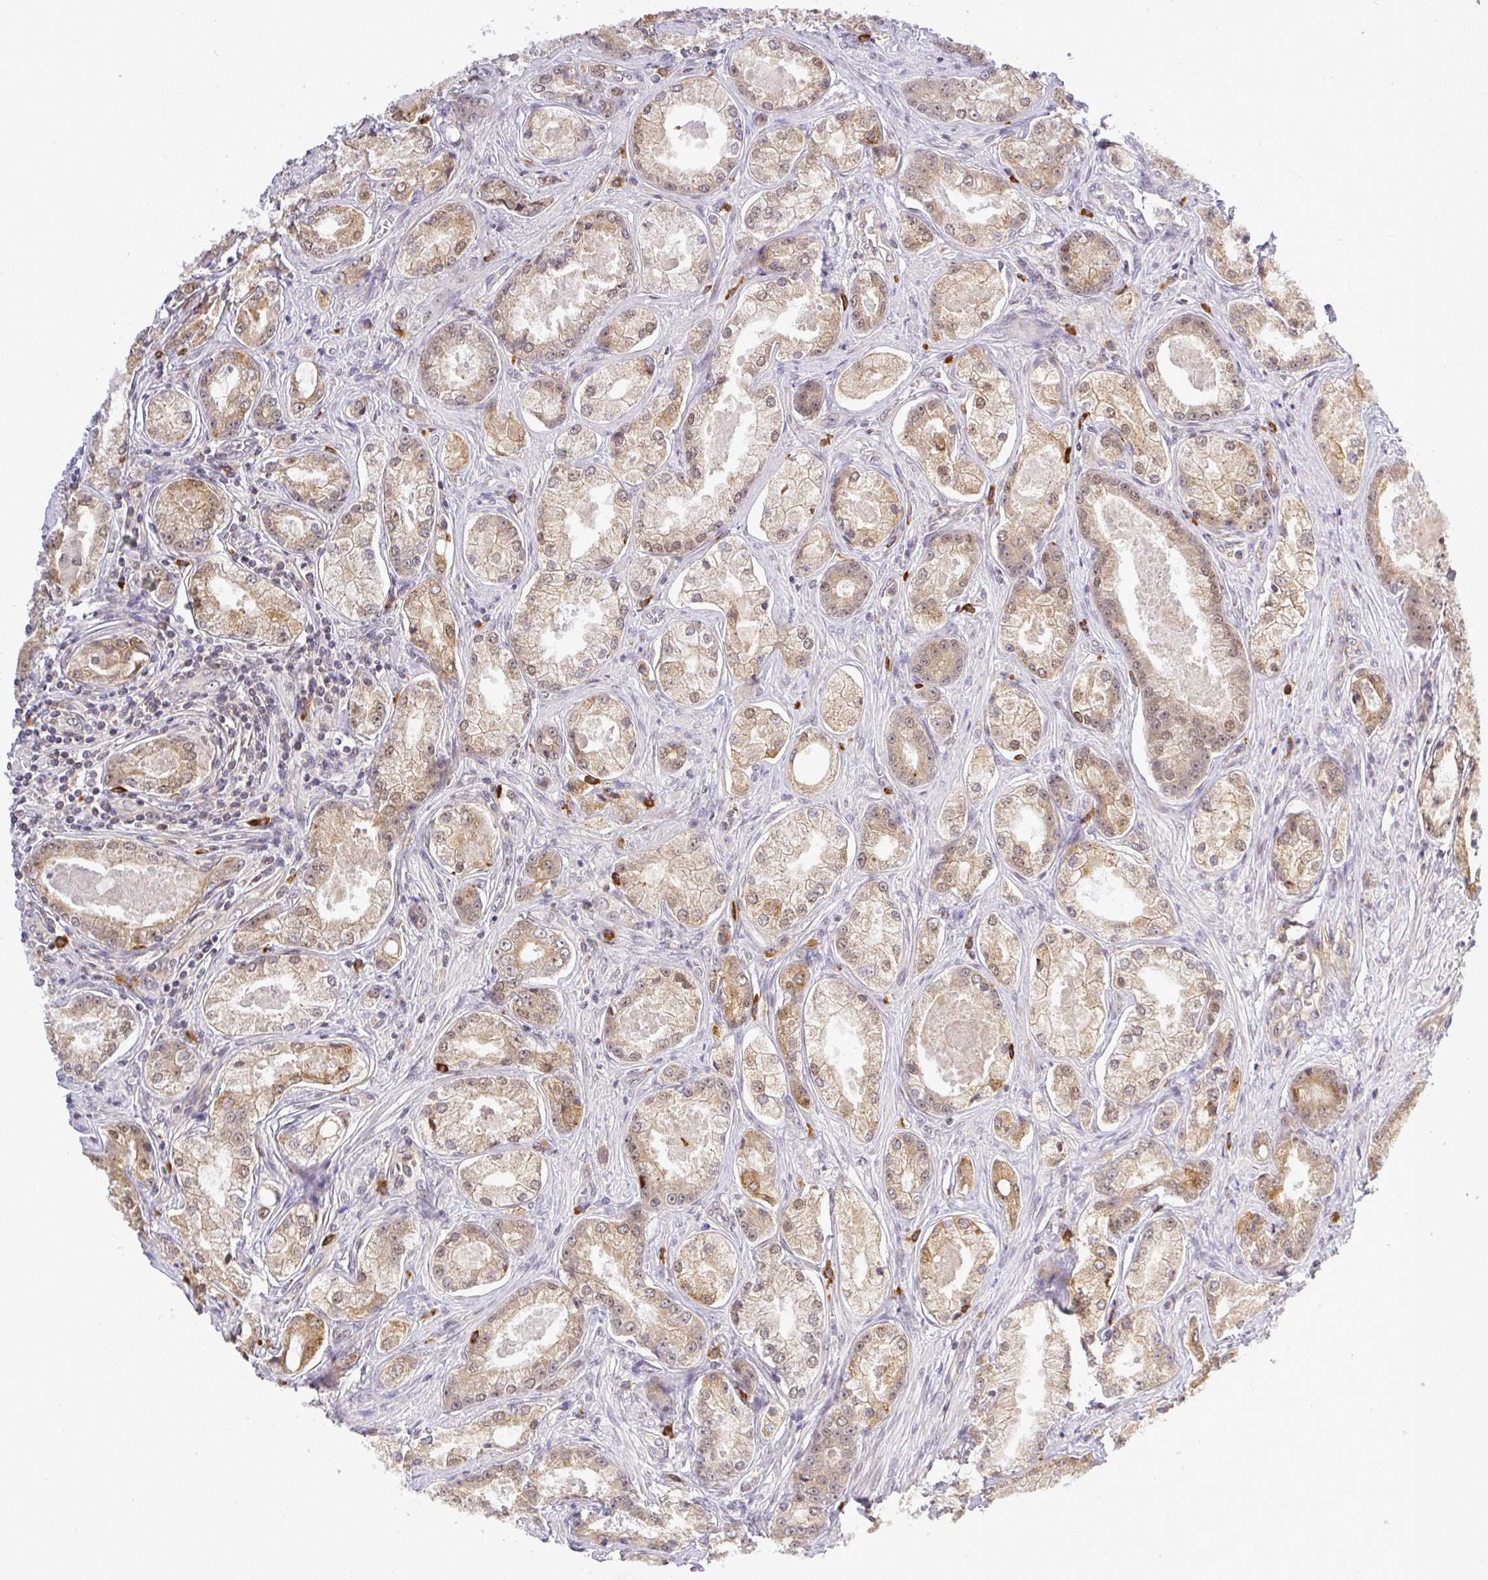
{"staining": {"intensity": "weak", "quantity": ">75%", "location": "cytoplasmic/membranous,nuclear"}, "tissue": "prostate cancer", "cell_type": "Tumor cells", "image_type": "cancer", "snomed": [{"axis": "morphology", "description": "Adenocarcinoma, Low grade"}, {"axis": "topography", "description": "Prostate"}], "caption": "DAB (3,3'-diaminobenzidine) immunohistochemical staining of human prostate low-grade adenocarcinoma shows weak cytoplasmic/membranous and nuclear protein expression in approximately >75% of tumor cells. (IHC, brightfield microscopy, high magnification).", "gene": "FAM153A", "patient": {"sex": "male", "age": 68}}